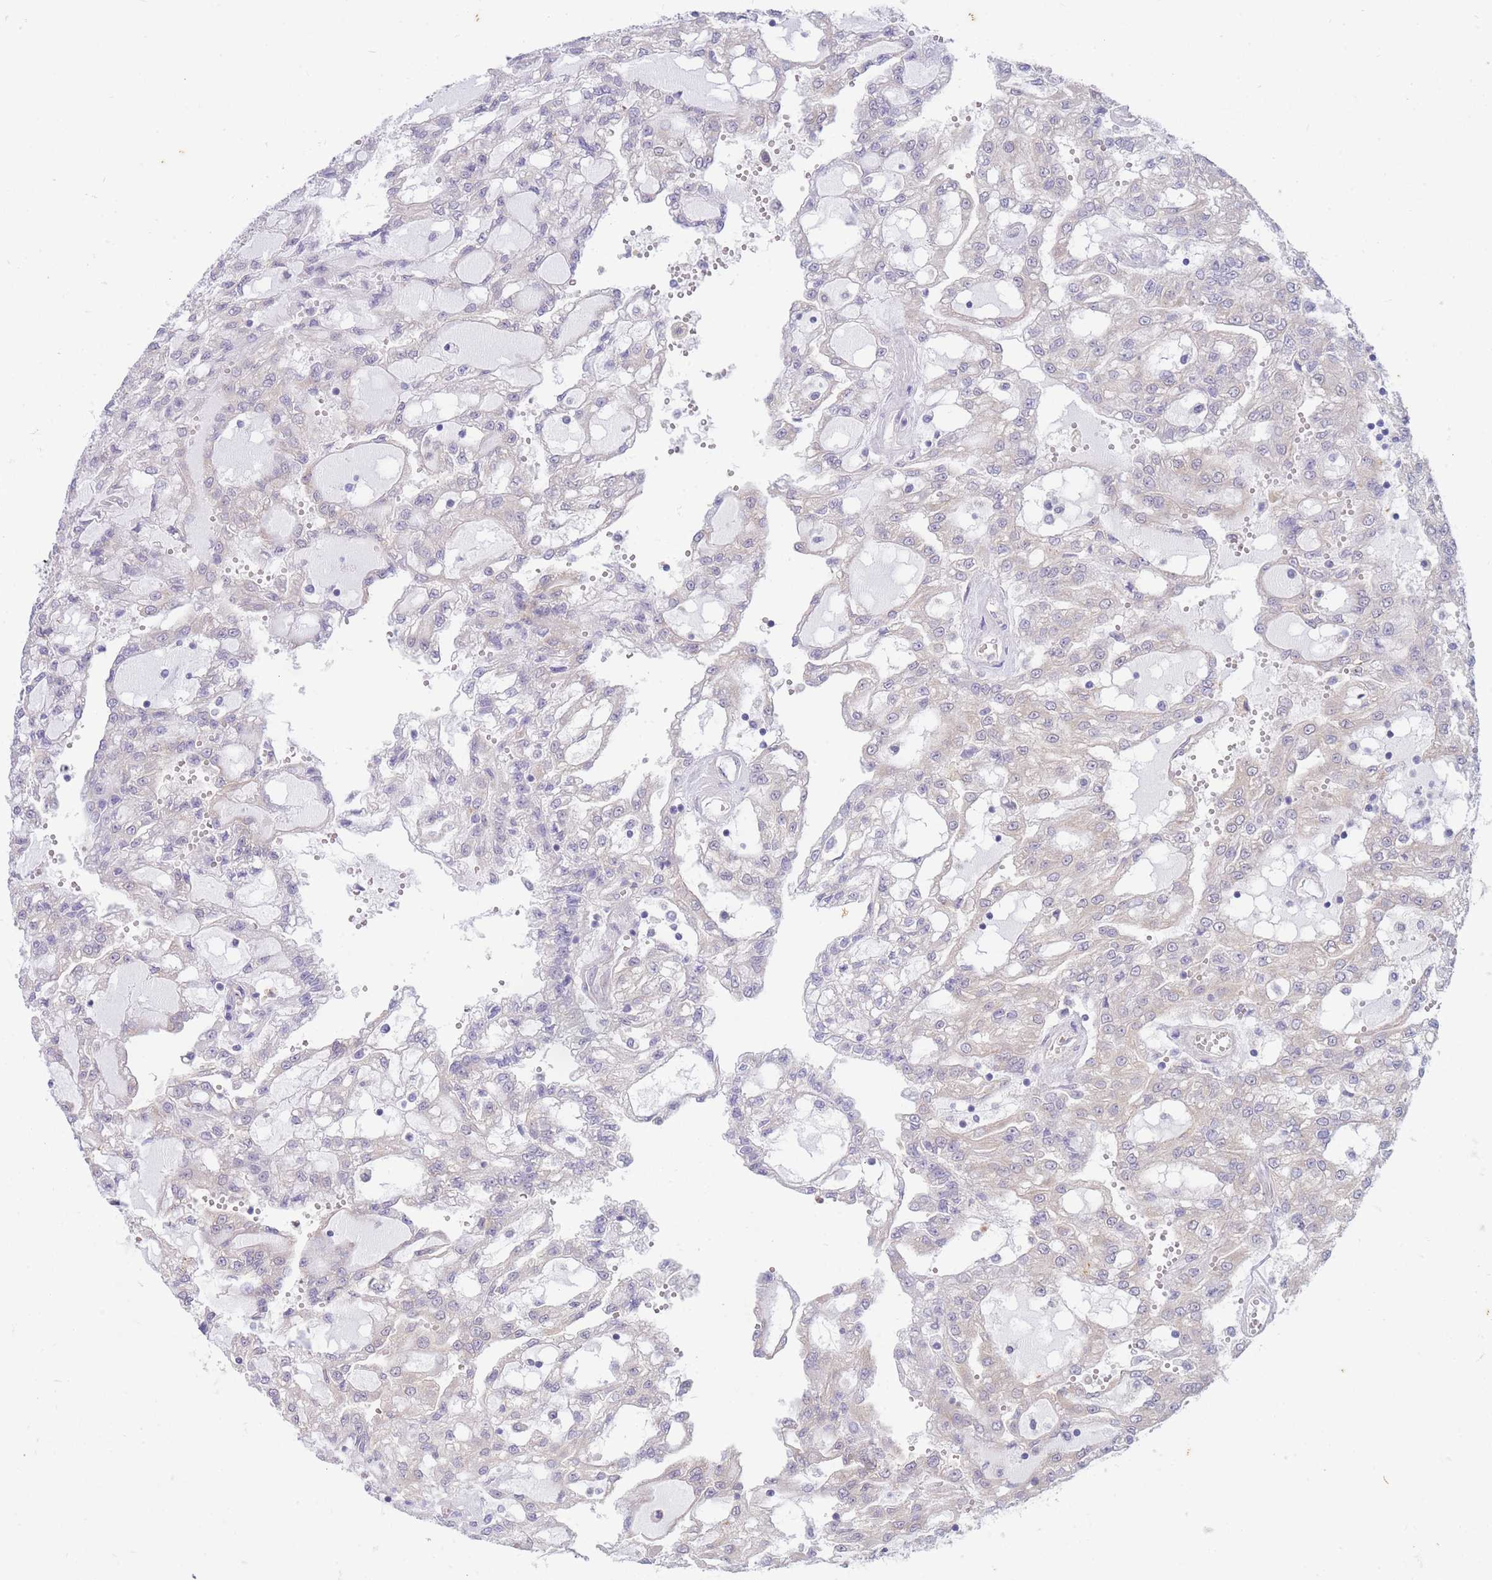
{"staining": {"intensity": "negative", "quantity": "none", "location": "none"}, "tissue": "renal cancer", "cell_type": "Tumor cells", "image_type": "cancer", "snomed": [{"axis": "morphology", "description": "Adenocarcinoma, NOS"}, {"axis": "topography", "description": "Kidney"}], "caption": "Tumor cells show no significant protein positivity in renal cancer. Brightfield microscopy of IHC stained with DAB (brown) and hematoxylin (blue), captured at high magnification.", "gene": "SUGT1", "patient": {"sex": "male", "age": 63}}